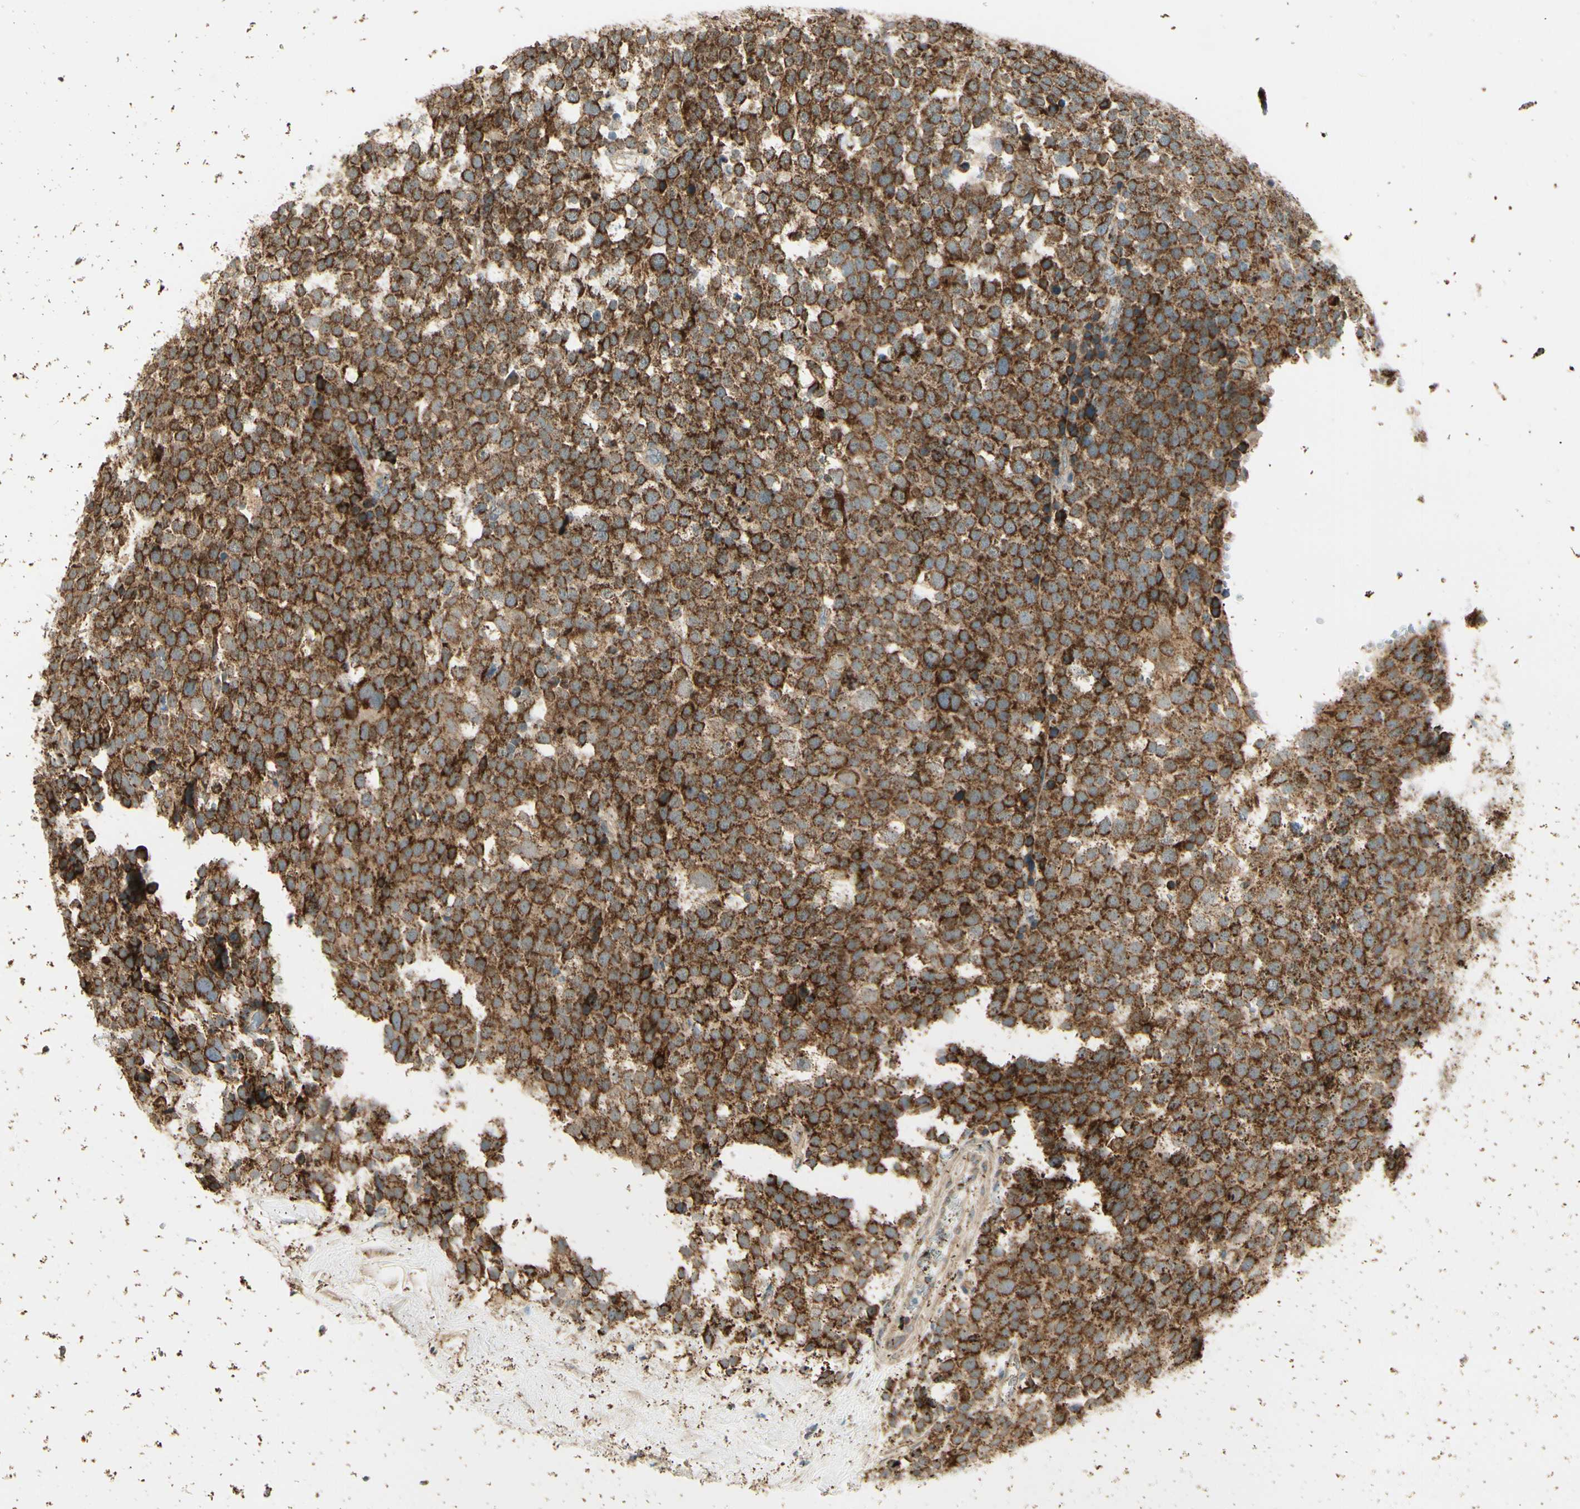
{"staining": {"intensity": "strong", "quantity": ">75%", "location": "cytoplasmic/membranous"}, "tissue": "testis cancer", "cell_type": "Tumor cells", "image_type": "cancer", "snomed": [{"axis": "morphology", "description": "Seminoma, NOS"}, {"axis": "topography", "description": "Testis"}], "caption": "There is high levels of strong cytoplasmic/membranous positivity in tumor cells of testis cancer, as demonstrated by immunohistochemical staining (brown color).", "gene": "EPHB3", "patient": {"sex": "male", "age": 71}}